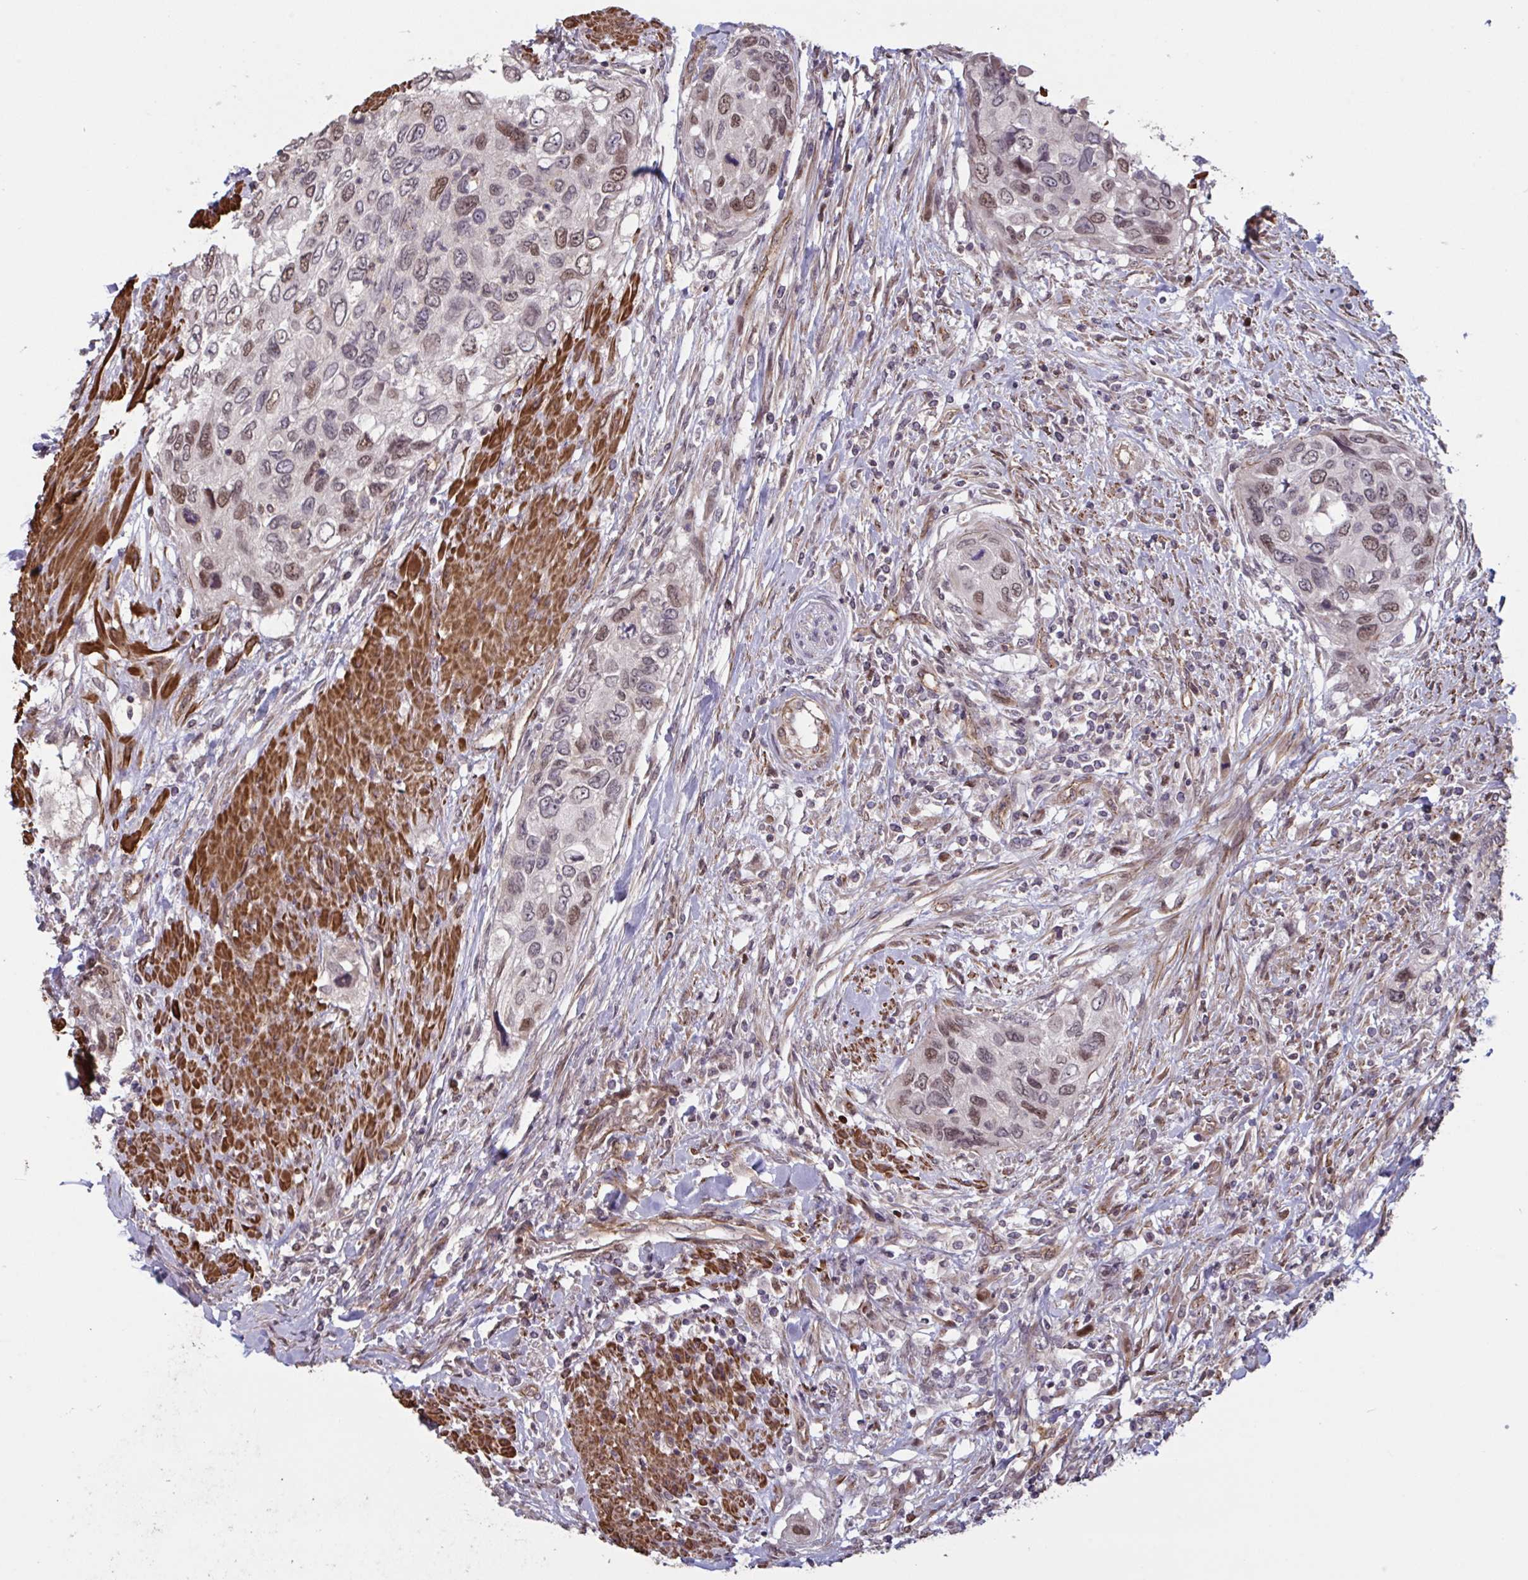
{"staining": {"intensity": "moderate", "quantity": "<25%", "location": "nuclear"}, "tissue": "urothelial cancer", "cell_type": "Tumor cells", "image_type": "cancer", "snomed": [{"axis": "morphology", "description": "Urothelial carcinoma, High grade"}, {"axis": "topography", "description": "Urinary bladder"}], "caption": "The immunohistochemical stain shows moderate nuclear expression in tumor cells of high-grade urothelial carcinoma tissue.", "gene": "IPO5", "patient": {"sex": "female", "age": 60}}